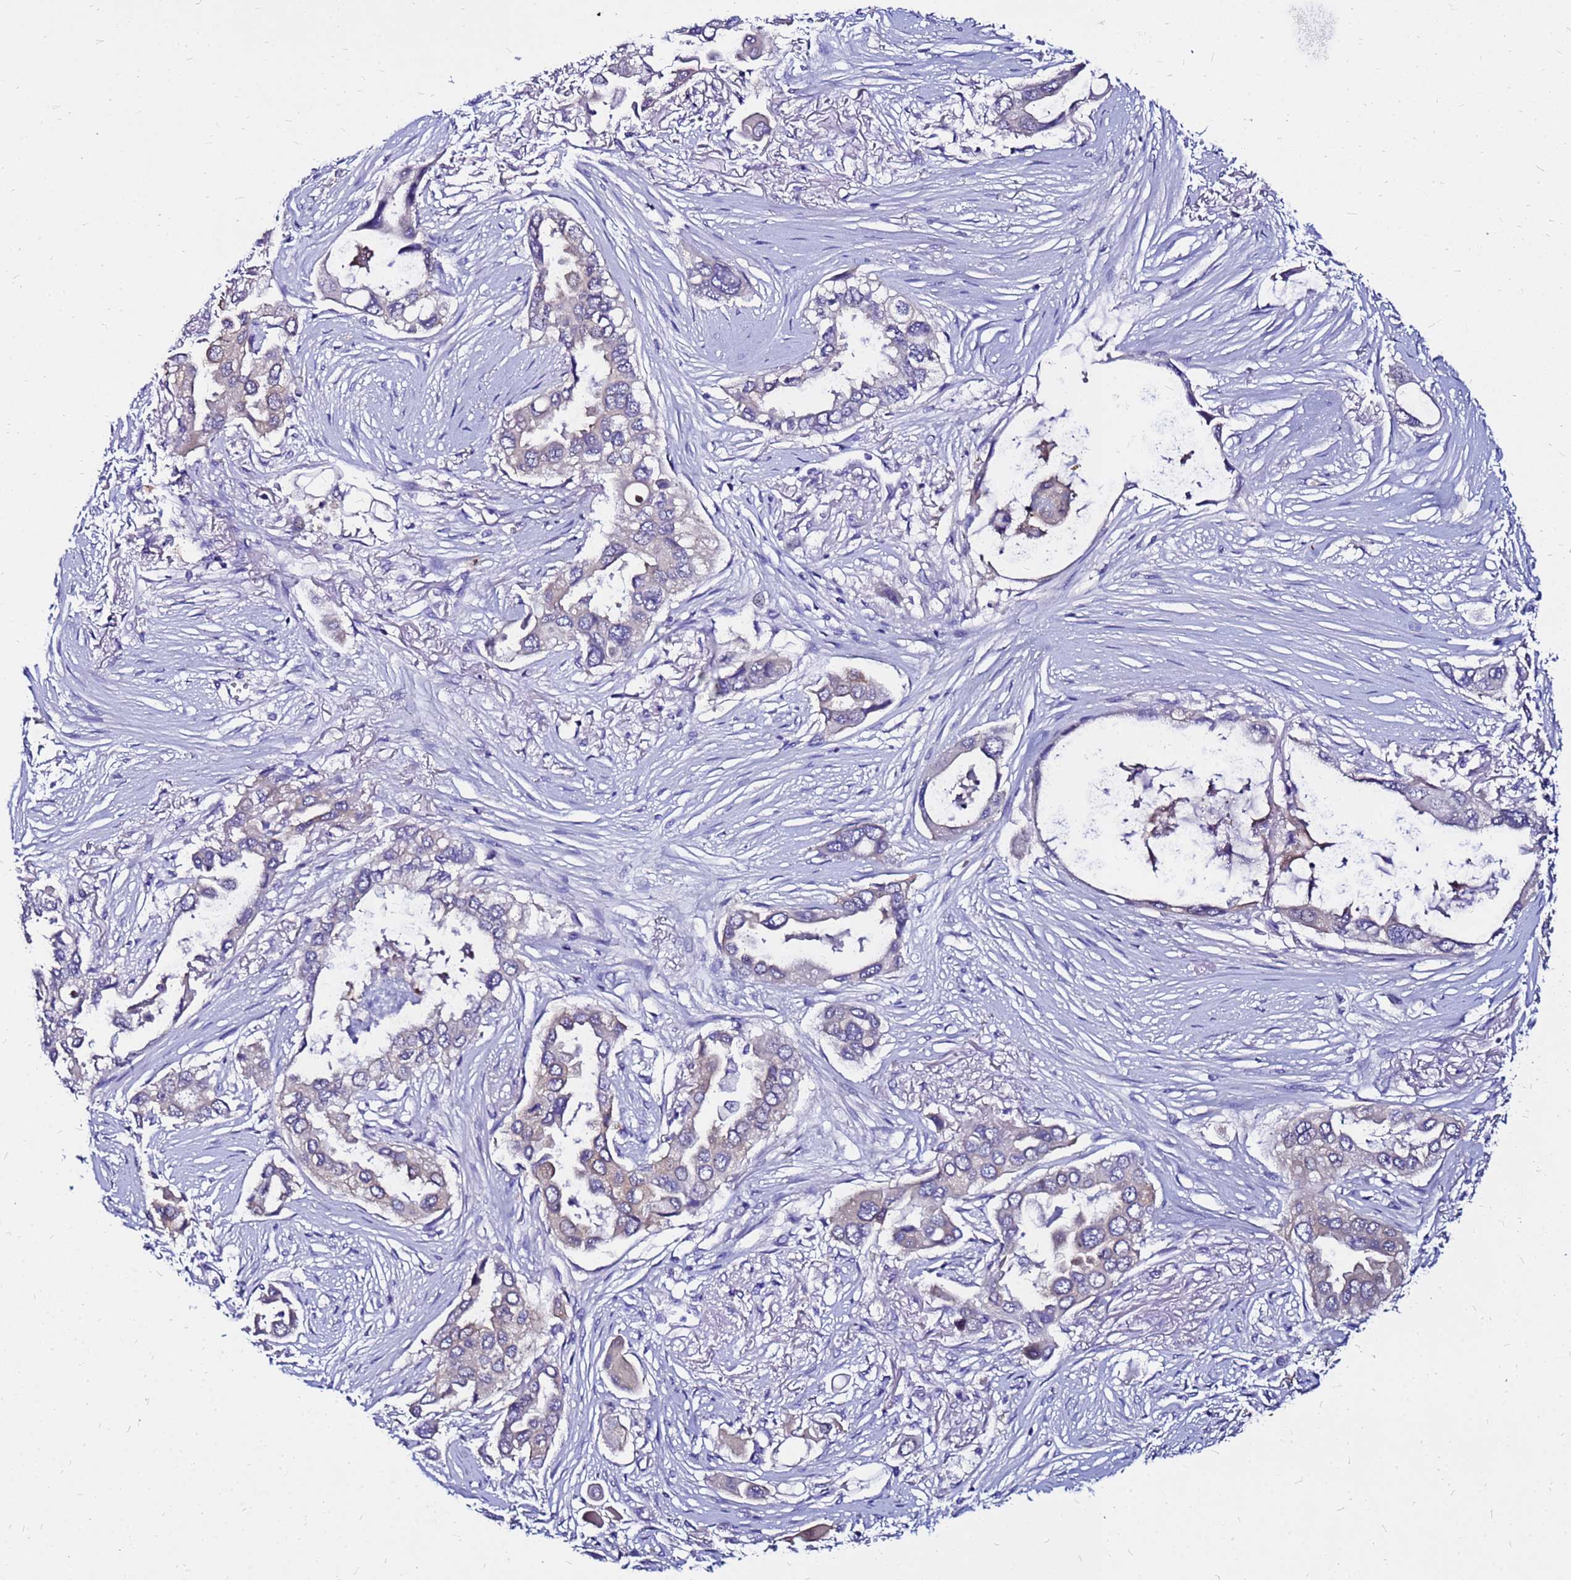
{"staining": {"intensity": "negative", "quantity": "none", "location": "none"}, "tissue": "lung cancer", "cell_type": "Tumor cells", "image_type": "cancer", "snomed": [{"axis": "morphology", "description": "Adenocarcinoma, NOS"}, {"axis": "topography", "description": "Lung"}], "caption": "This is an IHC image of lung adenocarcinoma. There is no expression in tumor cells.", "gene": "ARHGEF5", "patient": {"sex": "female", "age": 76}}